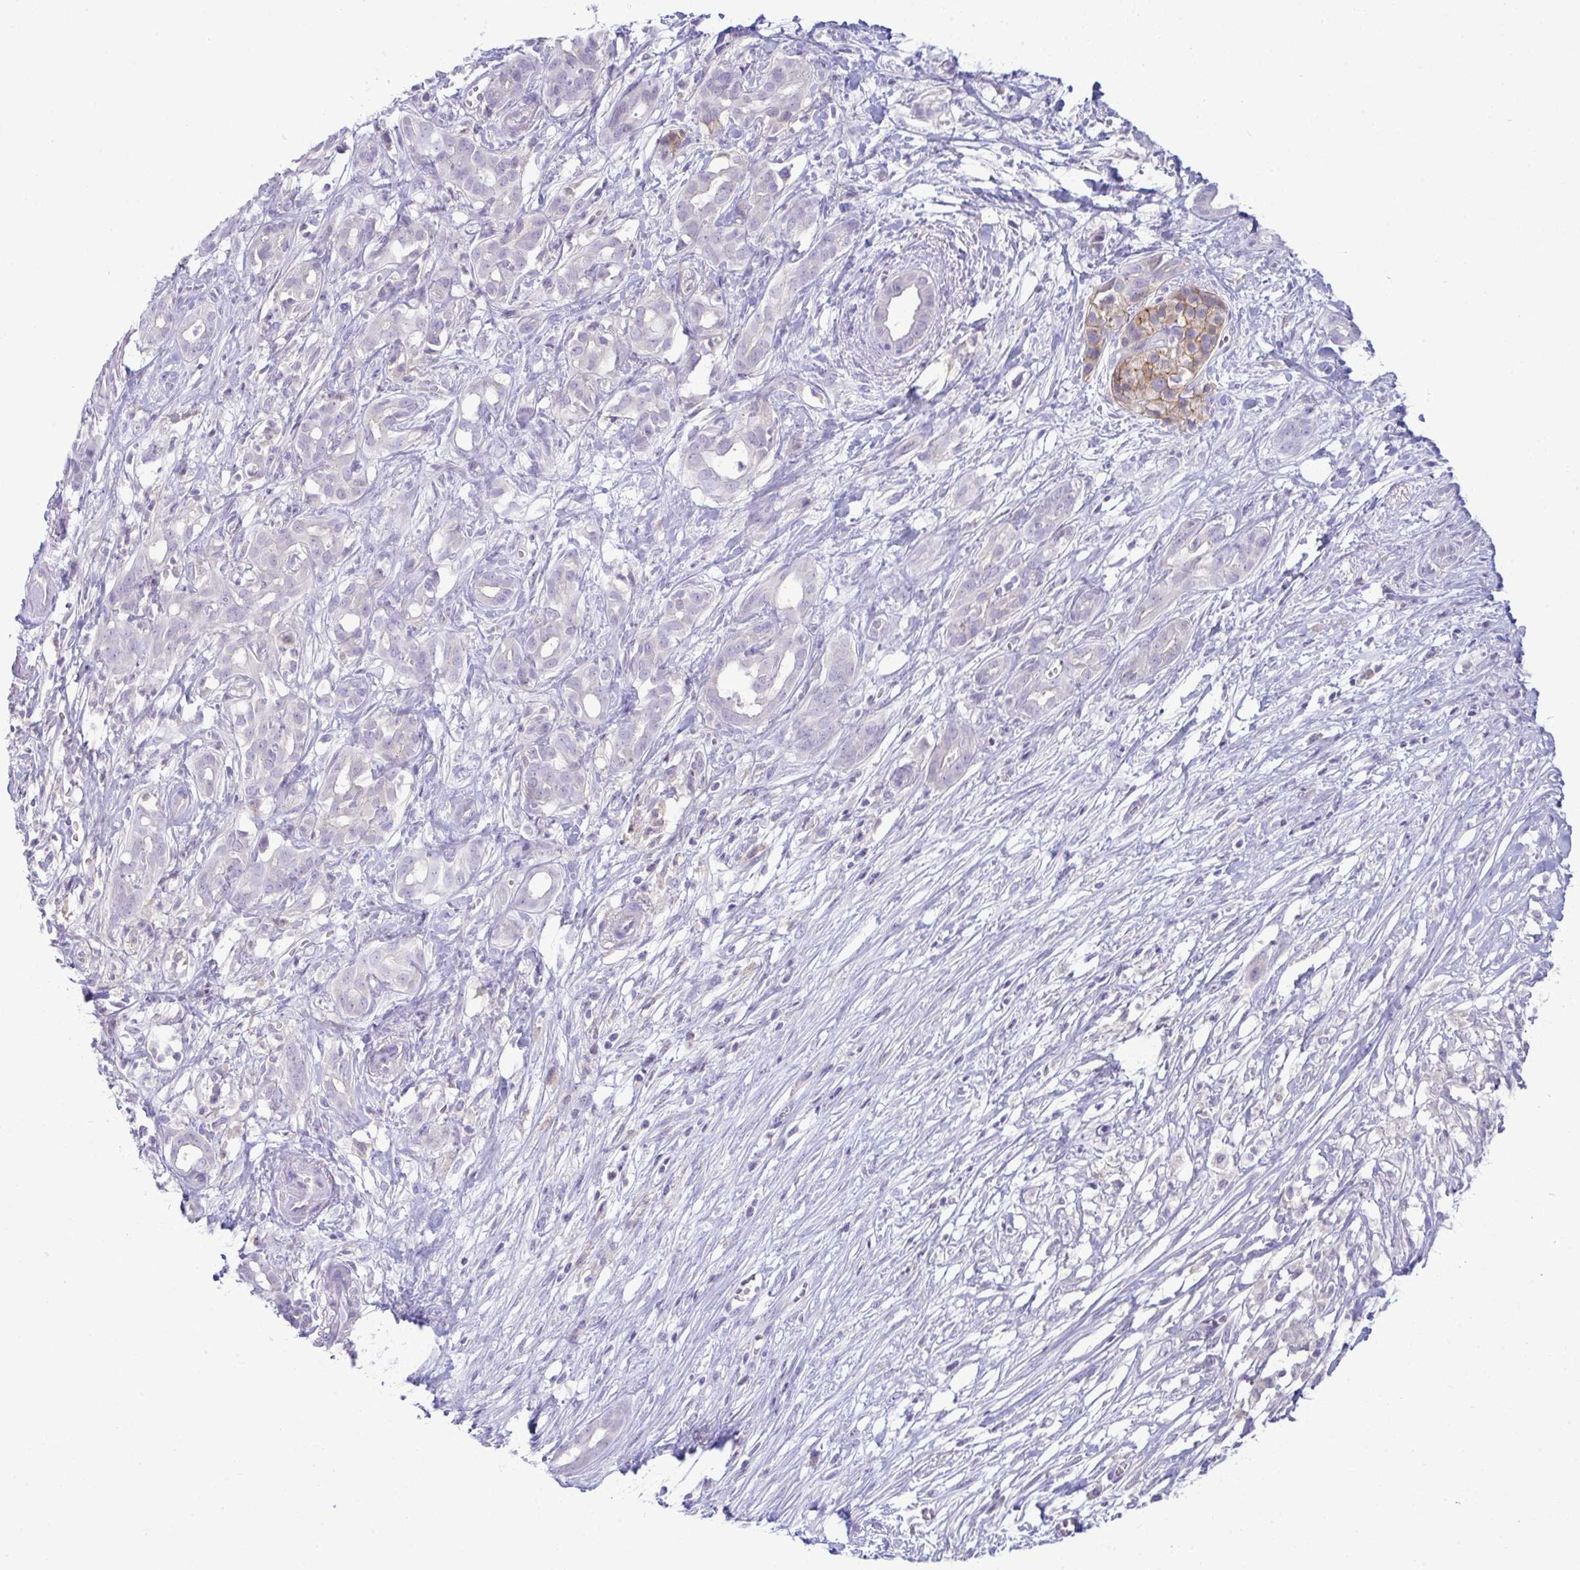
{"staining": {"intensity": "negative", "quantity": "none", "location": "none"}, "tissue": "pancreatic cancer", "cell_type": "Tumor cells", "image_type": "cancer", "snomed": [{"axis": "morphology", "description": "Adenocarcinoma, NOS"}, {"axis": "topography", "description": "Pancreas"}], "caption": "Immunohistochemistry (IHC) image of human pancreatic cancer stained for a protein (brown), which displays no expression in tumor cells. The staining was performed using DAB to visualize the protein expression in brown, while the nuclei were stained in blue with hematoxylin (Magnification: 20x).", "gene": "RGPD5", "patient": {"sex": "male", "age": 61}}